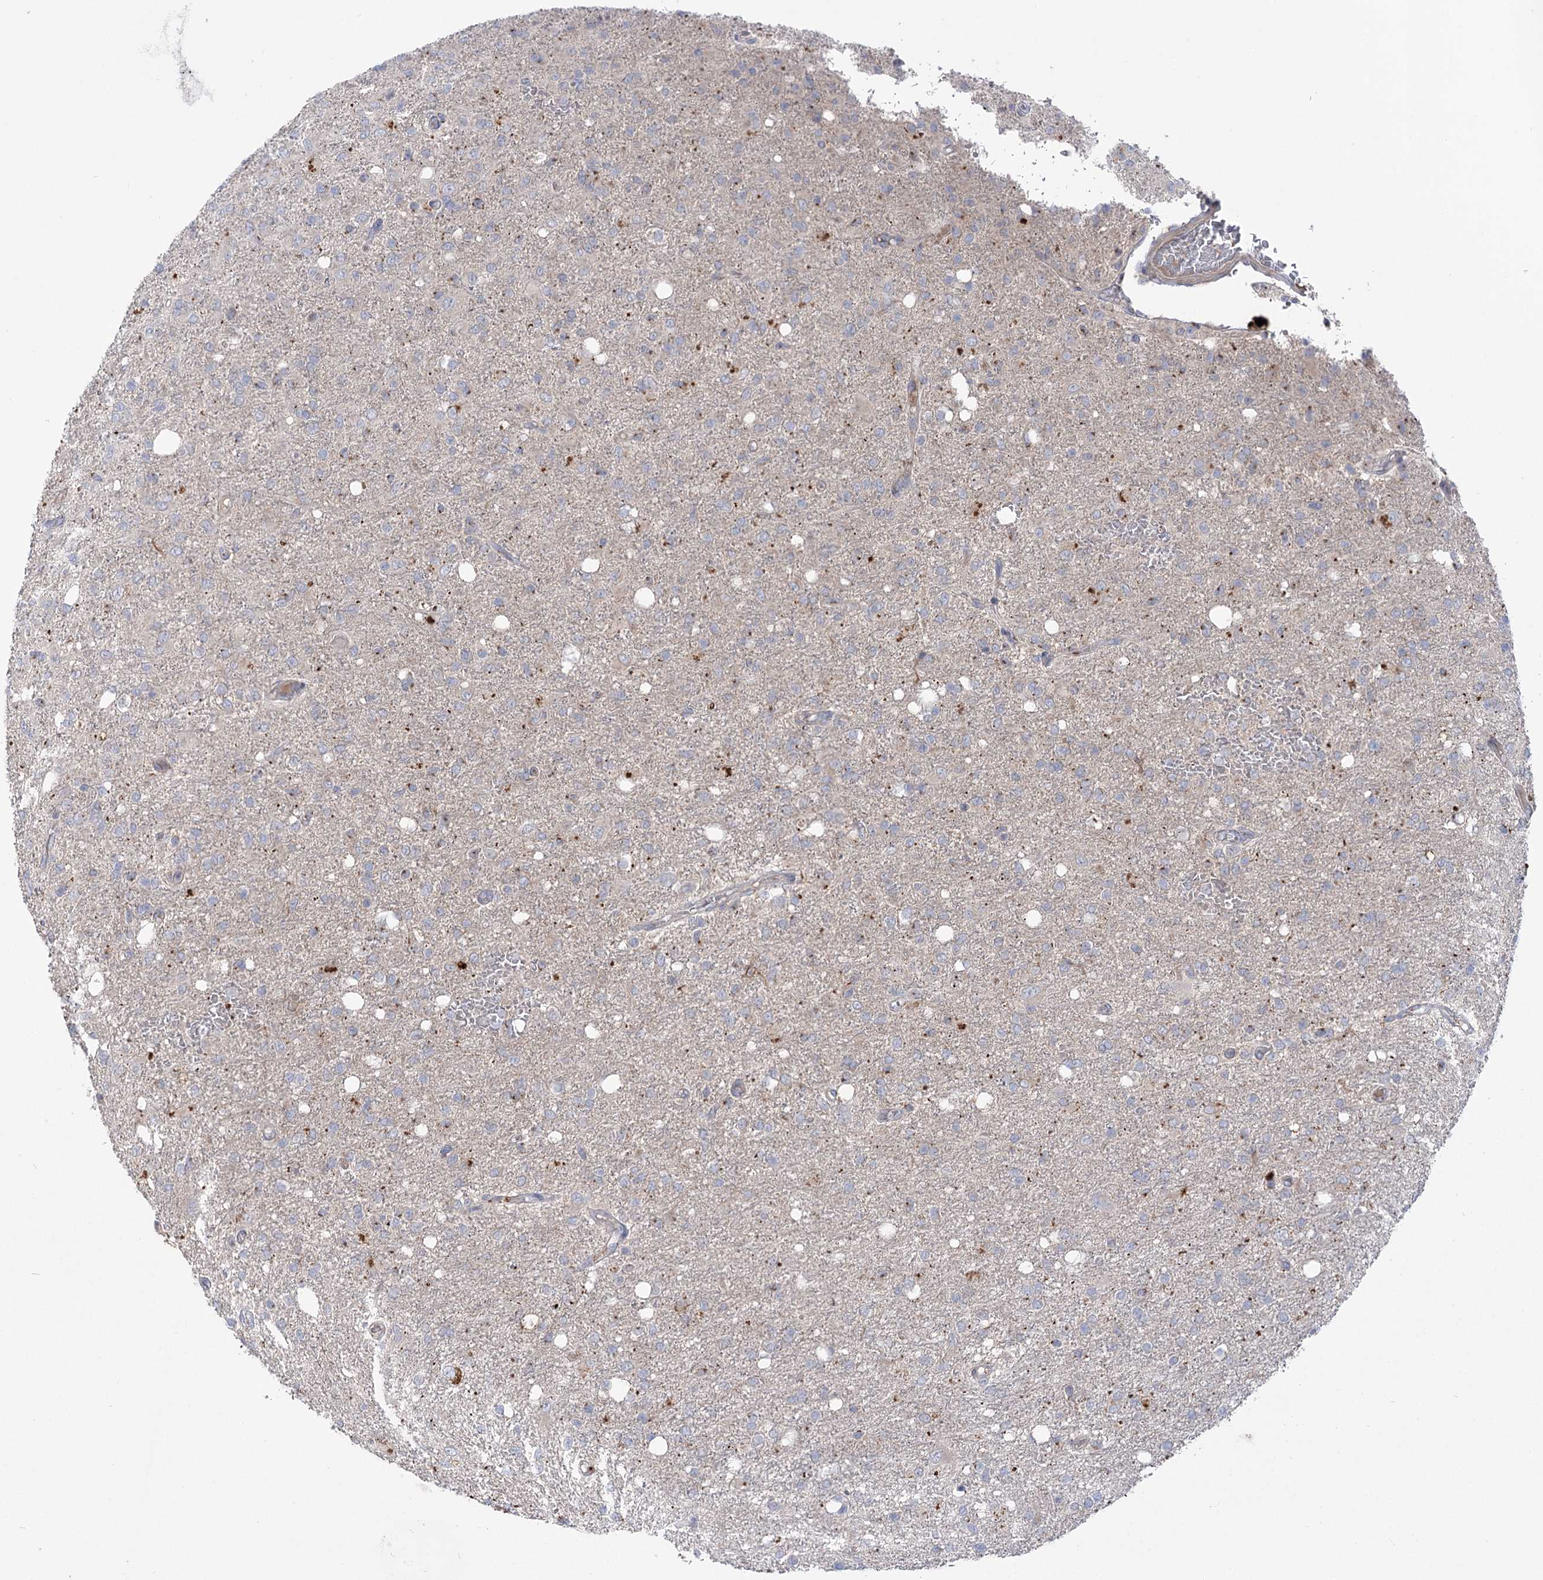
{"staining": {"intensity": "negative", "quantity": "none", "location": "none"}, "tissue": "glioma", "cell_type": "Tumor cells", "image_type": "cancer", "snomed": [{"axis": "morphology", "description": "Glioma, malignant, High grade"}, {"axis": "topography", "description": "Brain"}], "caption": "Glioma was stained to show a protein in brown. There is no significant positivity in tumor cells.", "gene": "GBF1", "patient": {"sex": "female", "age": 59}}